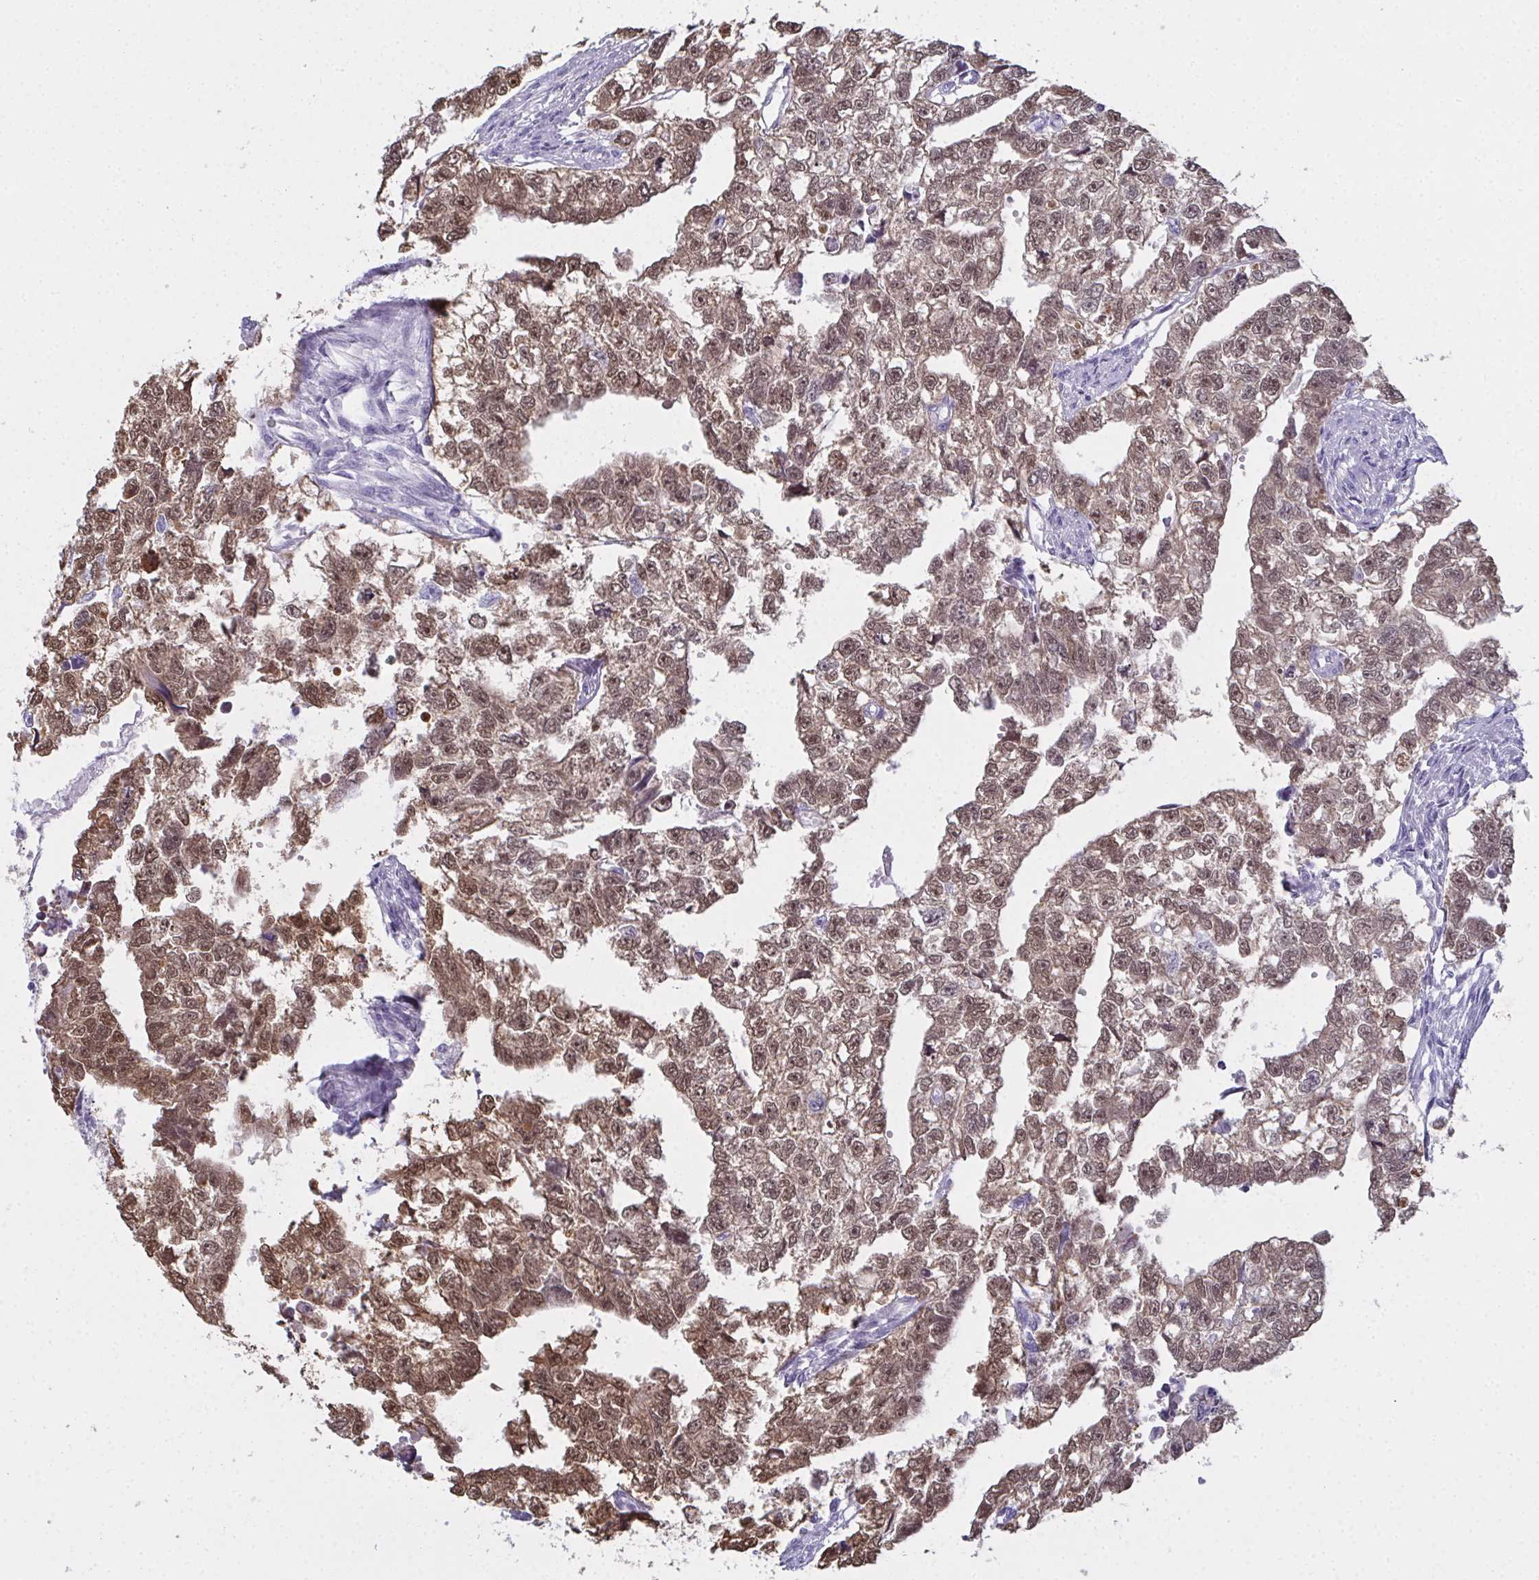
{"staining": {"intensity": "moderate", "quantity": "25%-75%", "location": "cytoplasmic/membranous,nuclear"}, "tissue": "testis cancer", "cell_type": "Tumor cells", "image_type": "cancer", "snomed": [{"axis": "morphology", "description": "Carcinoma, Embryonal, NOS"}, {"axis": "morphology", "description": "Teratoma, malignant, NOS"}, {"axis": "topography", "description": "Testis"}], "caption": "High-magnification brightfield microscopy of testis cancer (embryonal carcinoma) stained with DAB (brown) and counterstained with hematoxylin (blue). tumor cells exhibit moderate cytoplasmic/membranous and nuclear expression is seen in approximately25%-75% of cells. The staining is performed using DAB (3,3'-diaminobenzidine) brown chromogen to label protein expression. The nuclei are counter-stained blue using hematoxylin.", "gene": "SLC36A2", "patient": {"sex": "male", "age": 44}}